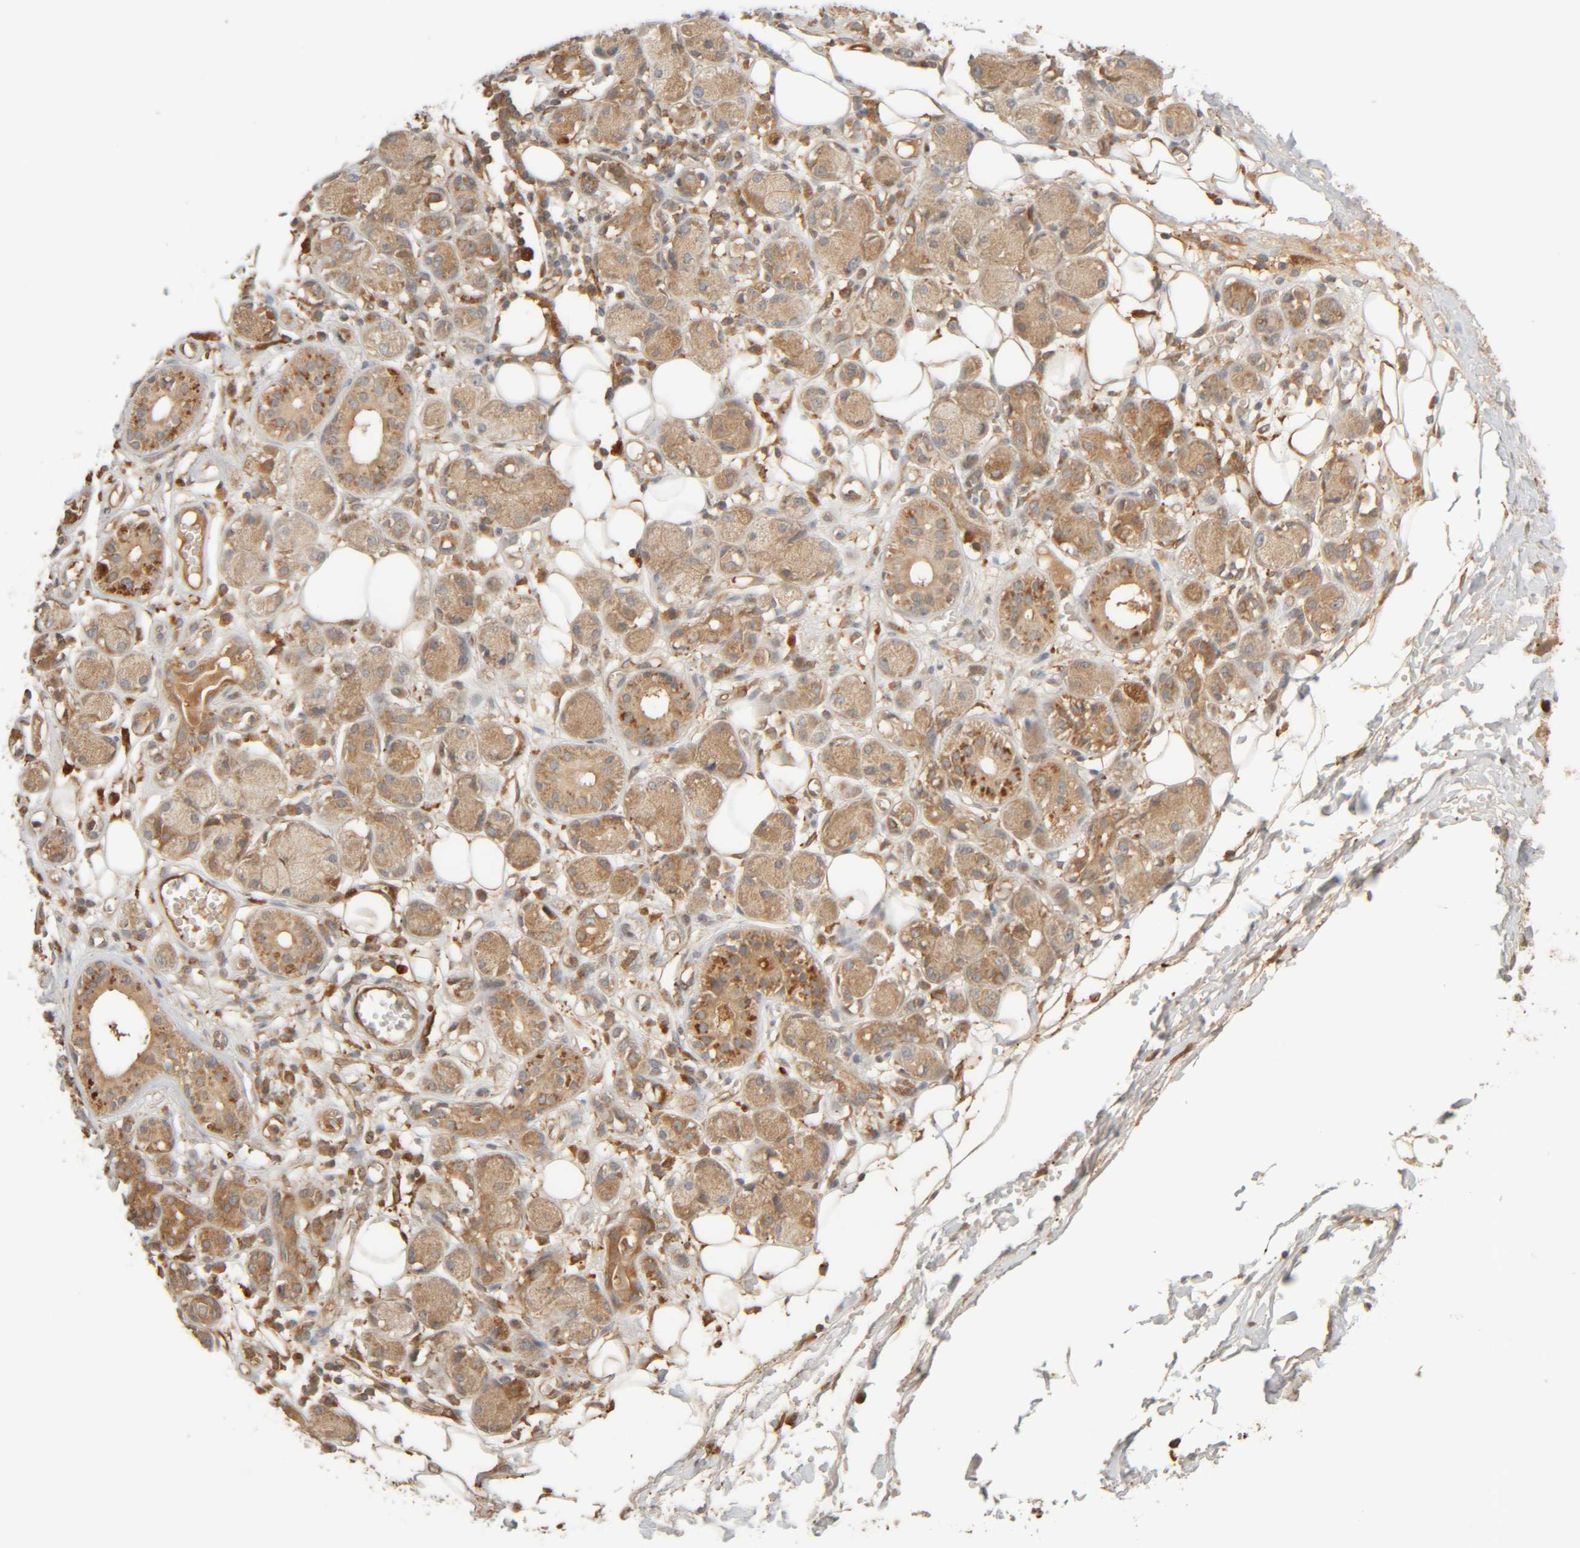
{"staining": {"intensity": "moderate", "quantity": ">75%", "location": "cytoplasmic/membranous"}, "tissue": "adipose tissue", "cell_type": "Adipocytes", "image_type": "normal", "snomed": [{"axis": "morphology", "description": "Normal tissue, NOS"}, {"axis": "morphology", "description": "Inflammation, NOS"}, {"axis": "topography", "description": "Vascular tissue"}, {"axis": "topography", "description": "Salivary gland"}], "caption": "Adipocytes display moderate cytoplasmic/membranous staining in approximately >75% of cells in unremarkable adipose tissue. The staining was performed using DAB, with brown indicating positive protein expression. Nuclei are stained blue with hematoxylin.", "gene": "TMEM192", "patient": {"sex": "female", "age": 75}}